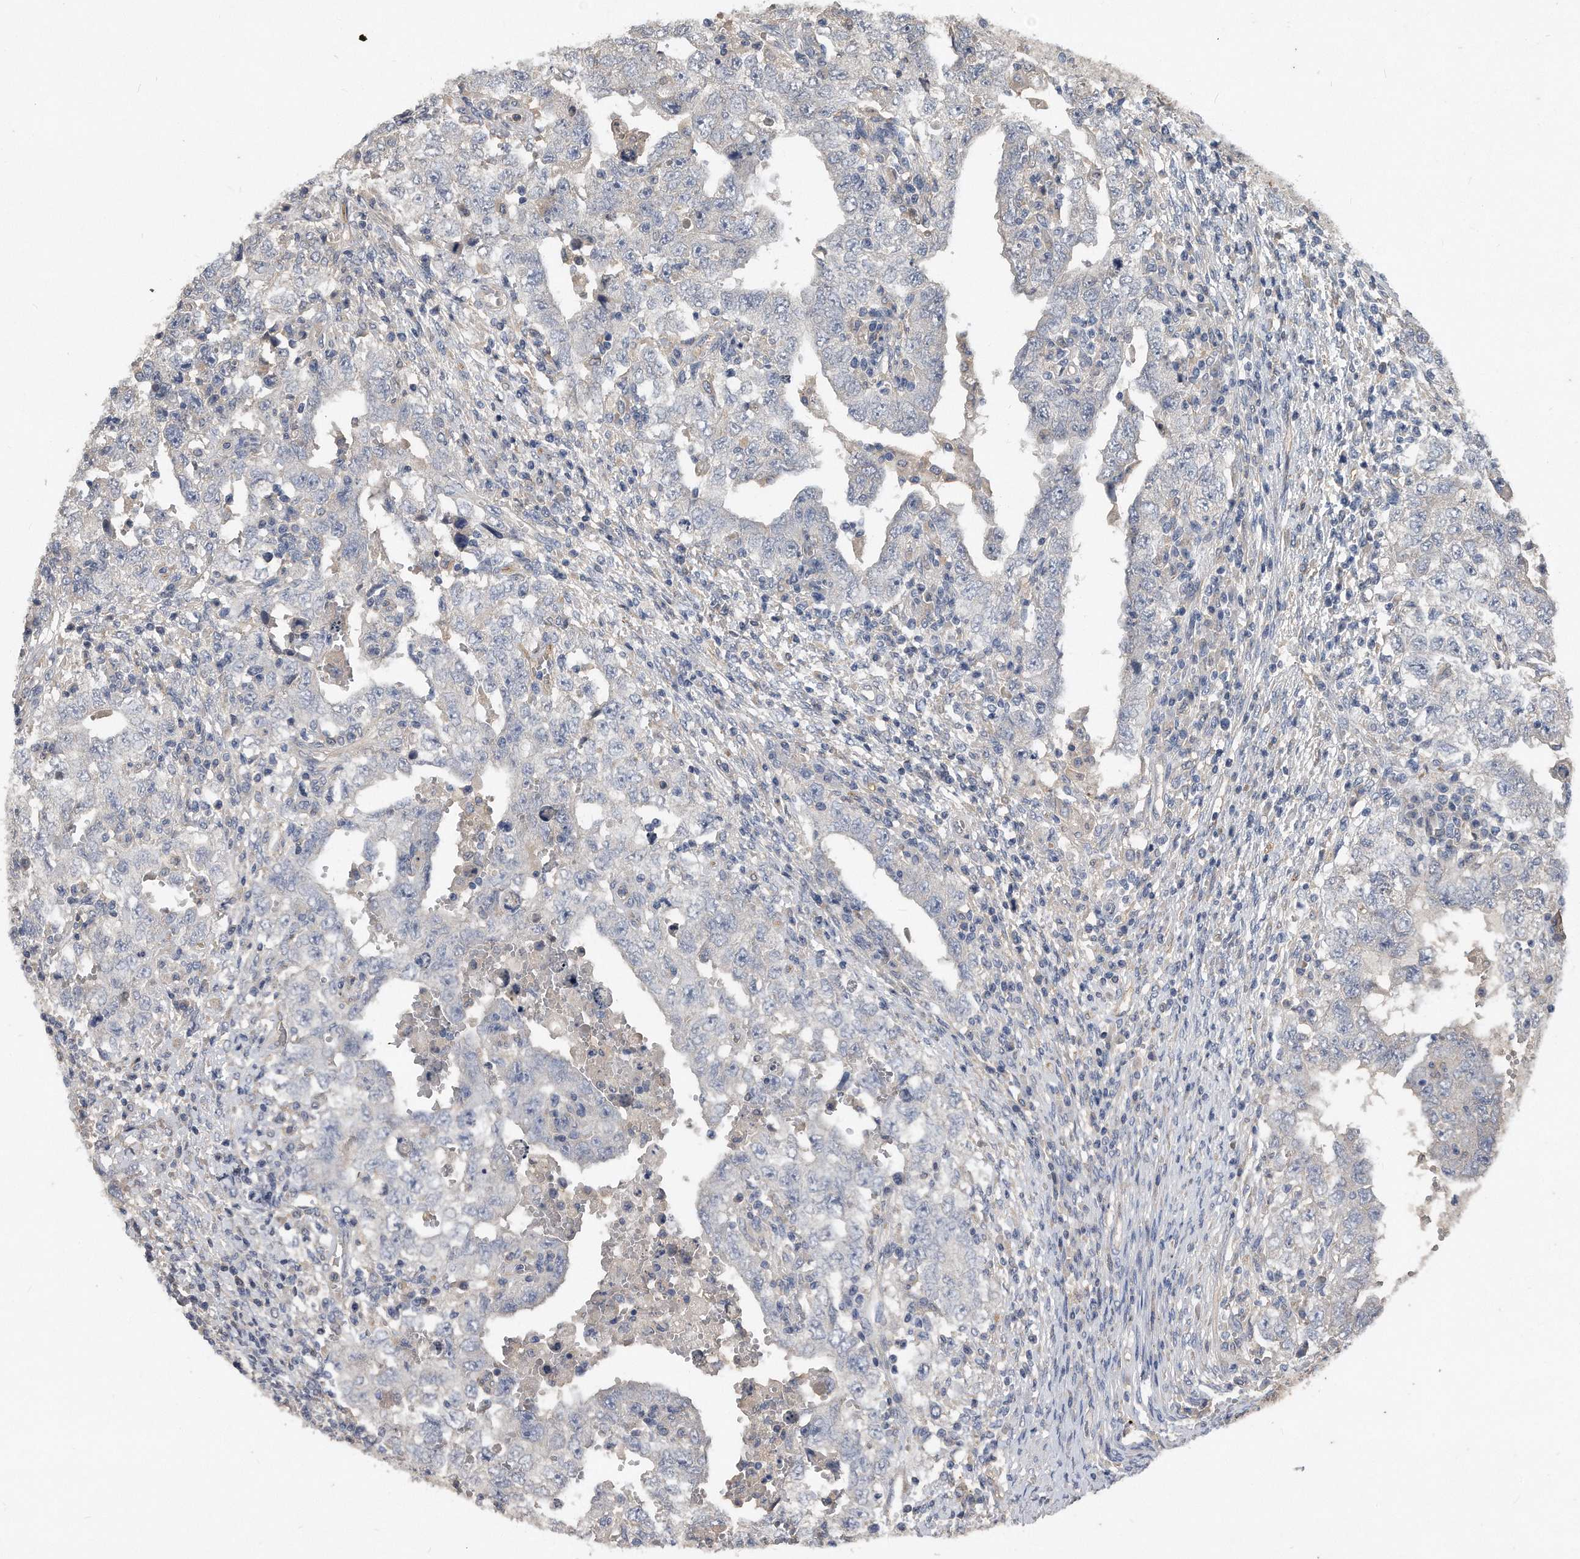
{"staining": {"intensity": "negative", "quantity": "none", "location": "none"}, "tissue": "testis cancer", "cell_type": "Tumor cells", "image_type": "cancer", "snomed": [{"axis": "morphology", "description": "Carcinoma, Embryonal, NOS"}, {"axis": "topography", "description": "Testis"}], "caption": "Micrograph shows no significant protein staining in tumor cells of testis embryonal carcinoma.", "gene": "HOMER3", "patient": {"sex": "male", "age": 26}}